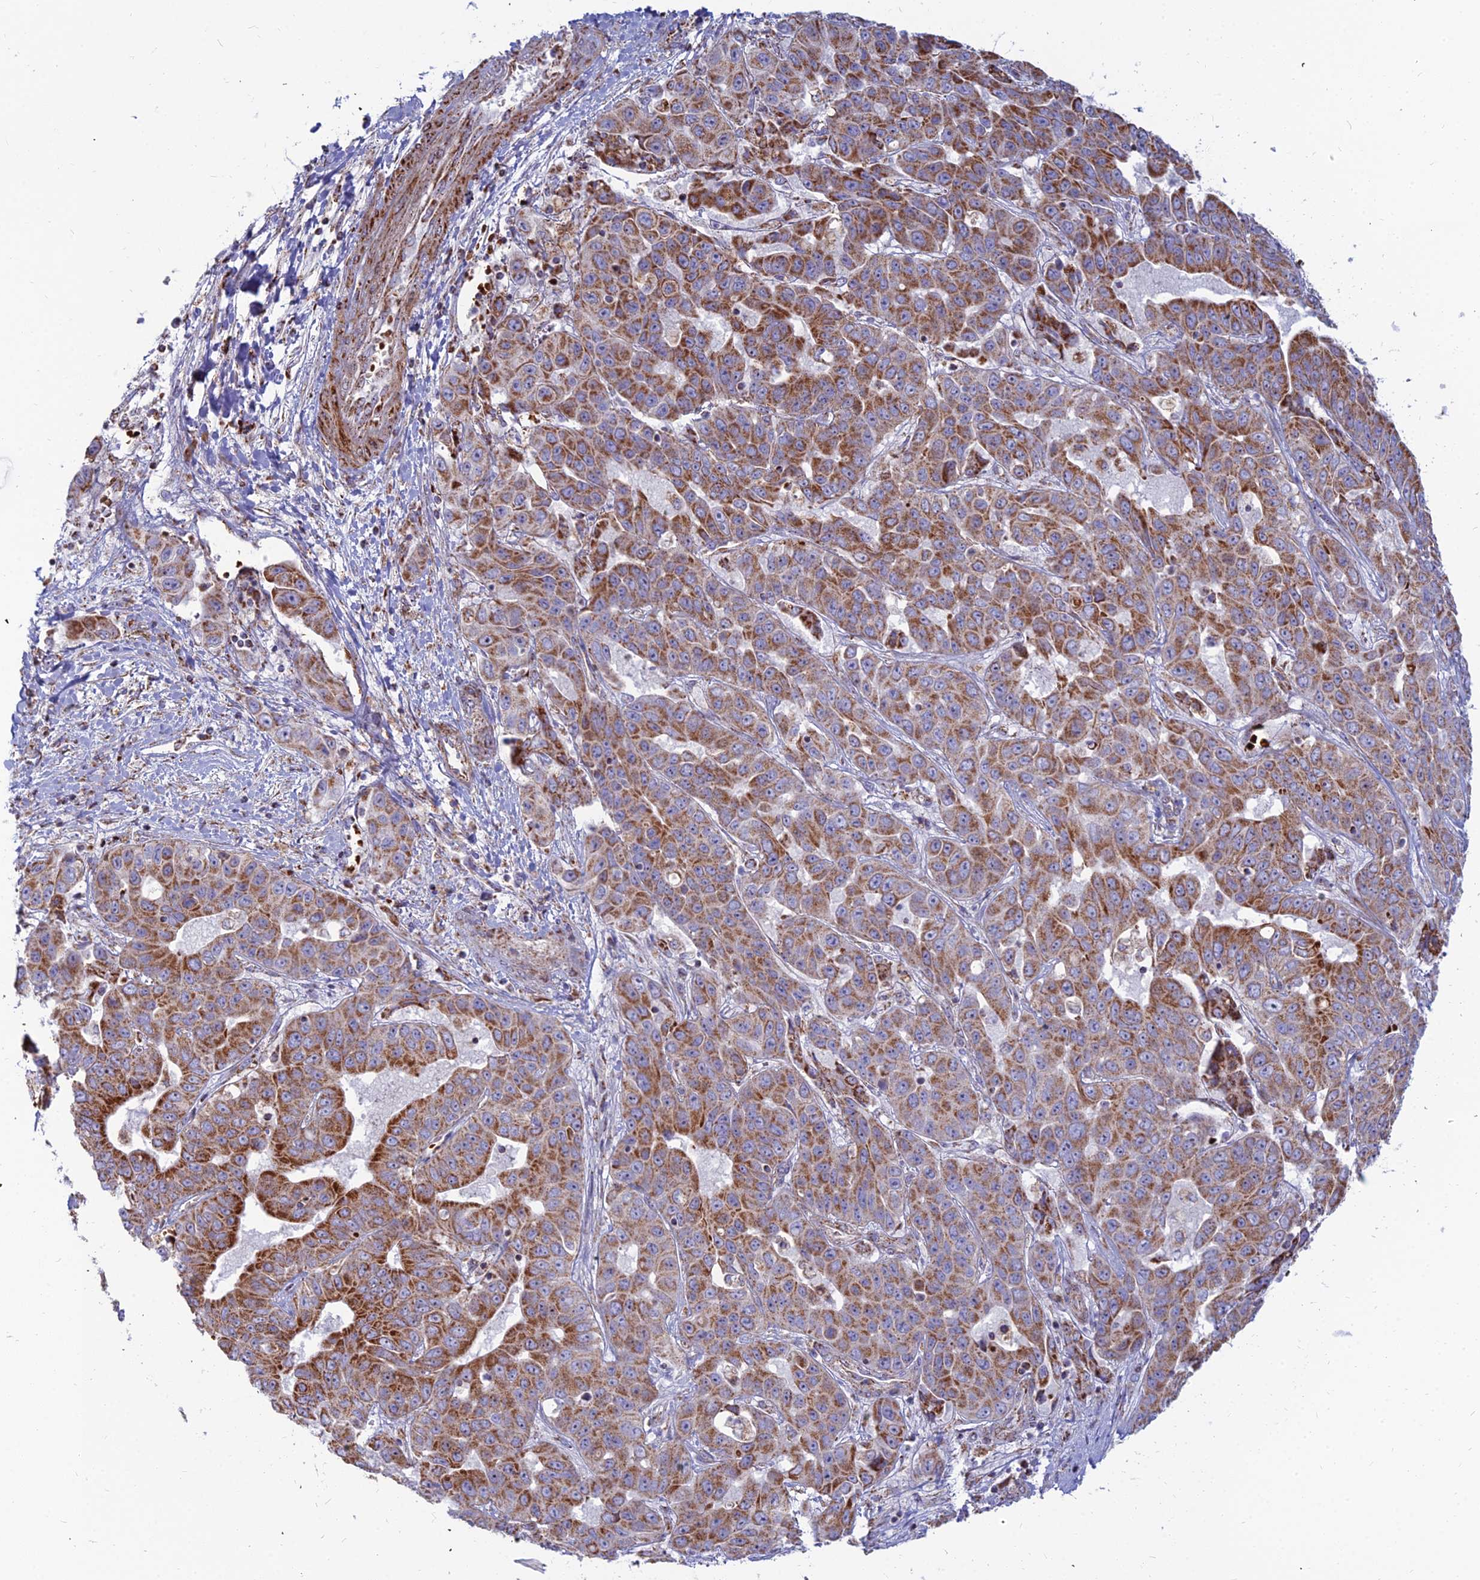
{"staining": {"intensity": "strong", "quantity": ">75%", "location": "cytoplasmic/membranous"}, "tissue": "liver cancer", "cell_type": "Tumor cells", "image_type": "cancer", "snomed": [{"axis": "morphology", "description": "Cholangiocarcinoma"}, {"axis": "topography", "description": "Liver"}], "caption": "Liver cholangiocarcinoma was stained to show a protein in brown. There is high levels of strong cytoplasmic/membranous expression in approximately >75% of tumor cells.", "gene": "SLC35F4", "patient": {"sex": "female", "age": 52}}